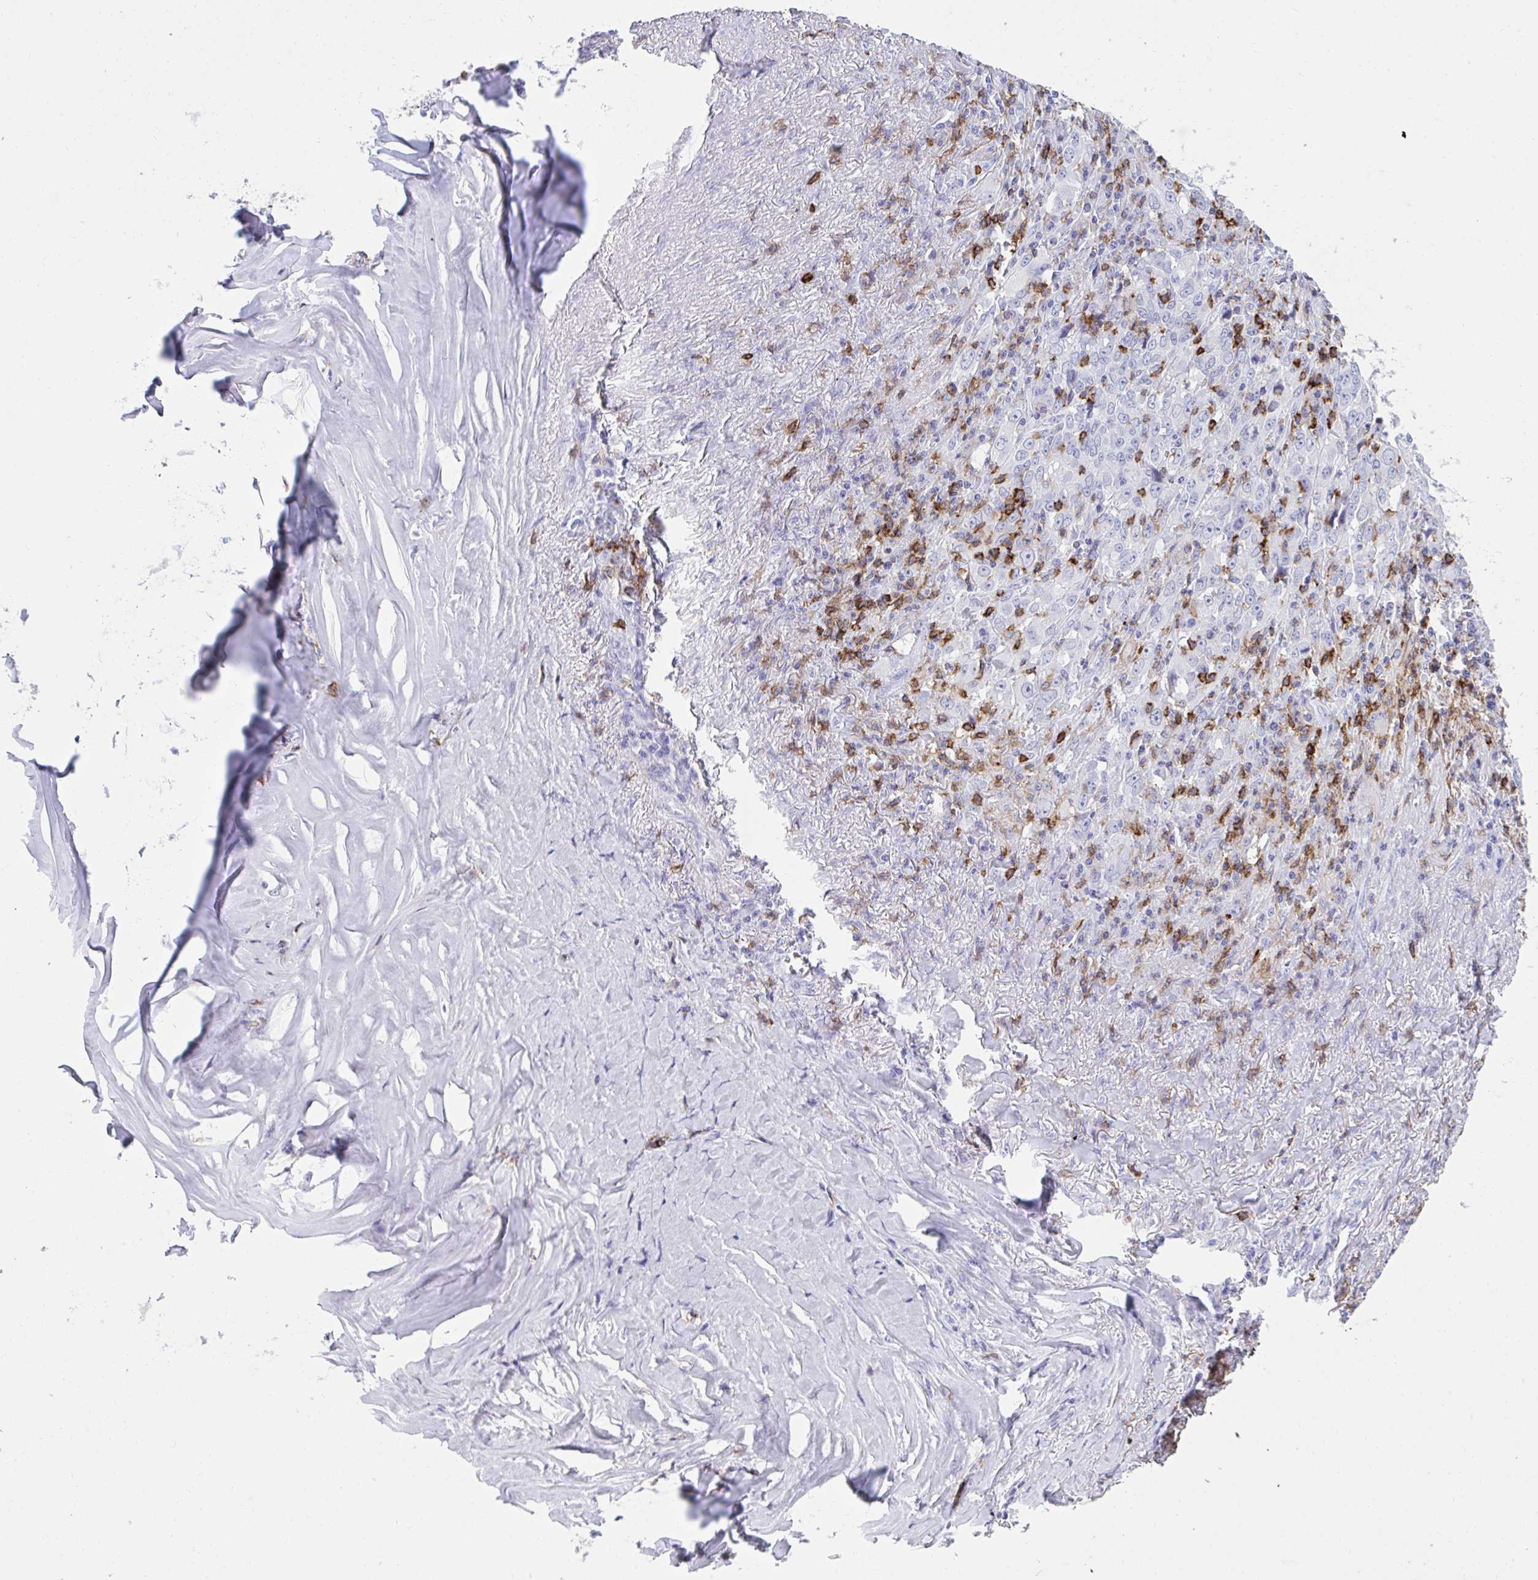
{"staining": {"intensity": "negative", "quantity": "none", "location": "none"}, "tissue": "lung cancer", "cell_type": "Tumor cells", "image_type": "cancer", "snomed": [{"axis": "morphology", "description": "Adenocarcinoma, NOS"}, {"axis": "topography", "description": "Lung"}], "caption": "This is a photomicrograph of immunohistochemistry (IHC) staining of lung cancer (adenocarcinoma), which shows no expression in tumor cells. (Brightfield microscopy of DAB immunohistochemistry at high magnification).", "gene": "SPN", "patient": {"sex": "male", "age": 67}}